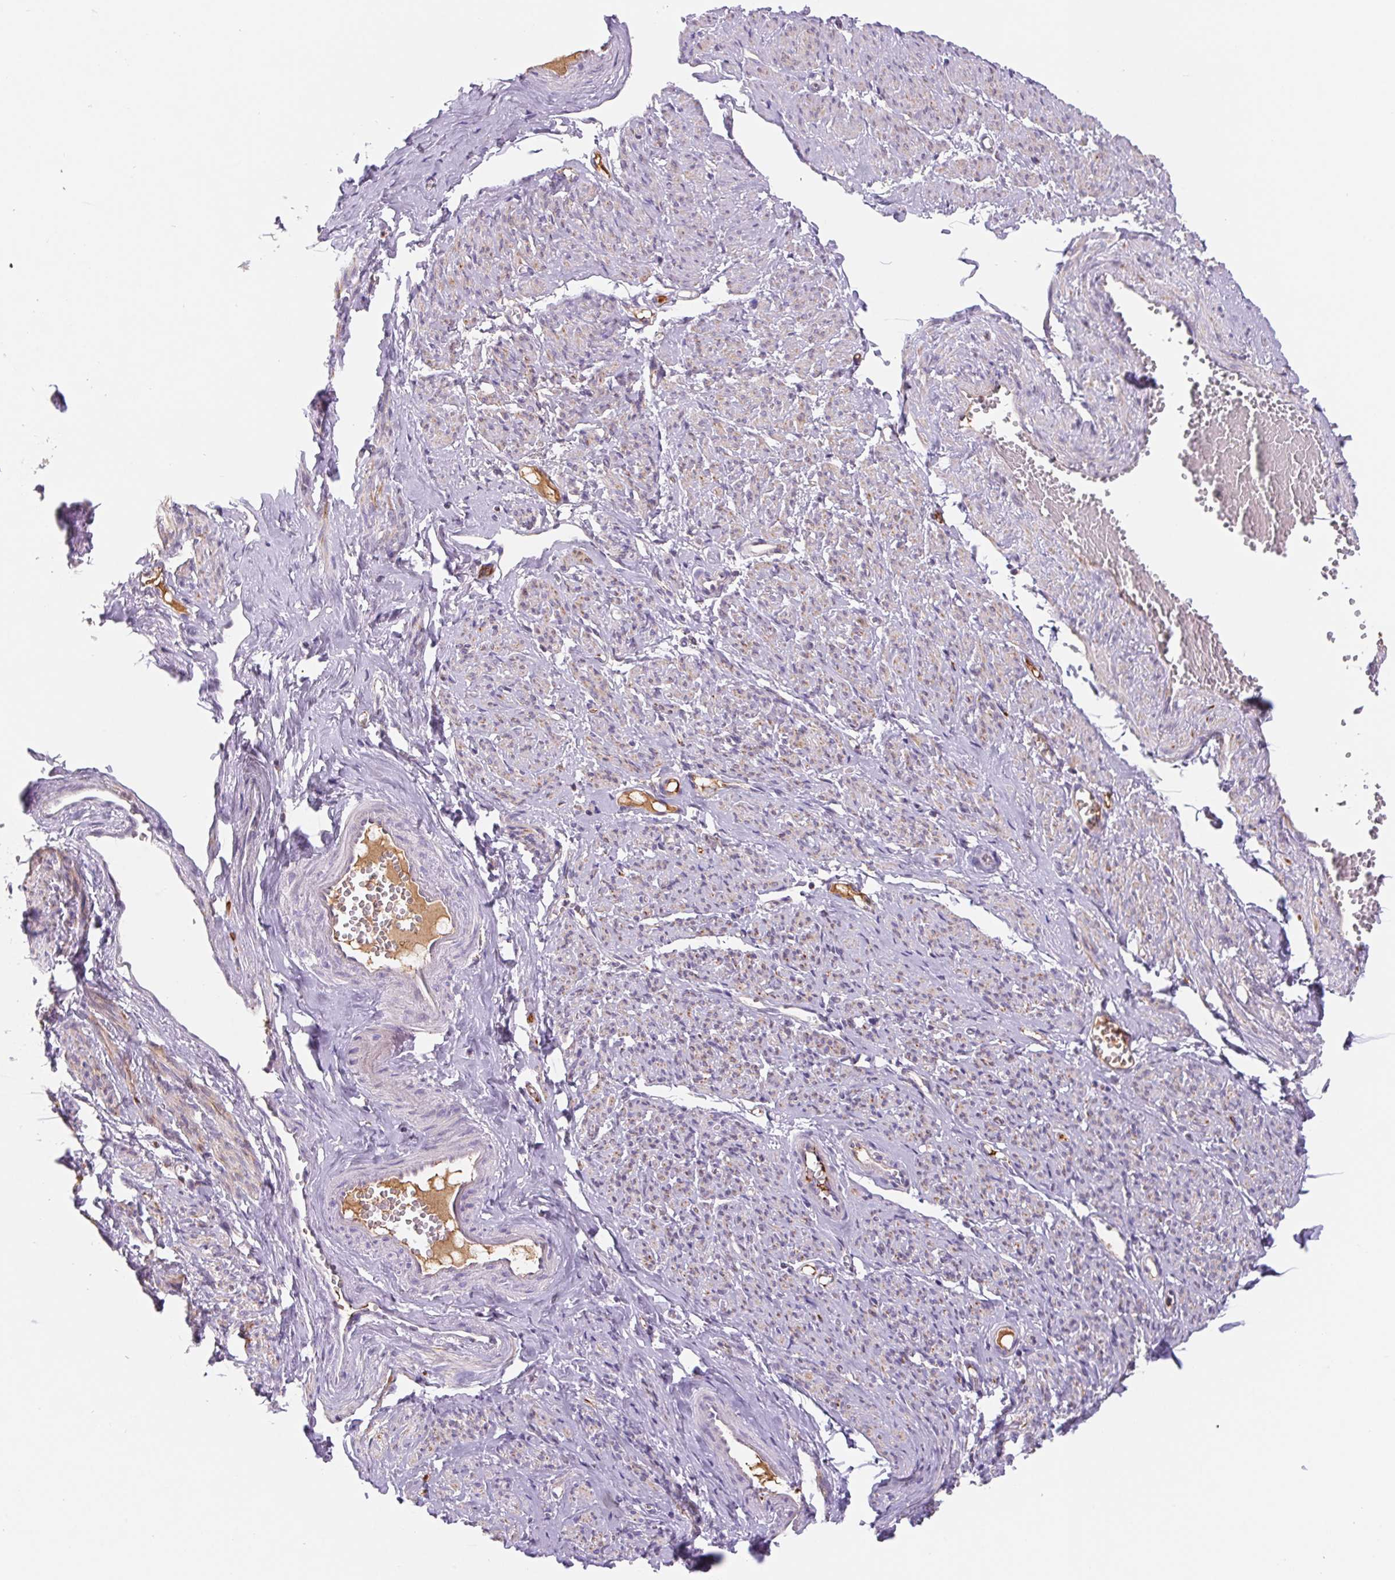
{"staining": {"intensity": "moderate", "quantity": "25%-75%", "location": "cytoplasmic/membranous"}, "tissue": "smooth muscle", "cell_type": "Smooth muscle cells", "image_type": "normal", "snomed": [{"axis": "morphology", "description": "Normal tissue, NOS"}, {"axis": "topography", "description": "Smooth muscle"}], "caption": "This micrograph demonstrates unremarkable smooth muscle stained with immunohistochemistry (IHC) to label a protein in brown. The cytoplasmic/membranous of smooth muscle cells show moderate positivity for the protein. Nuclei are counter-stained blue.", "gene": "EMC6", "patient": {"sex": "female", "age": 65}}